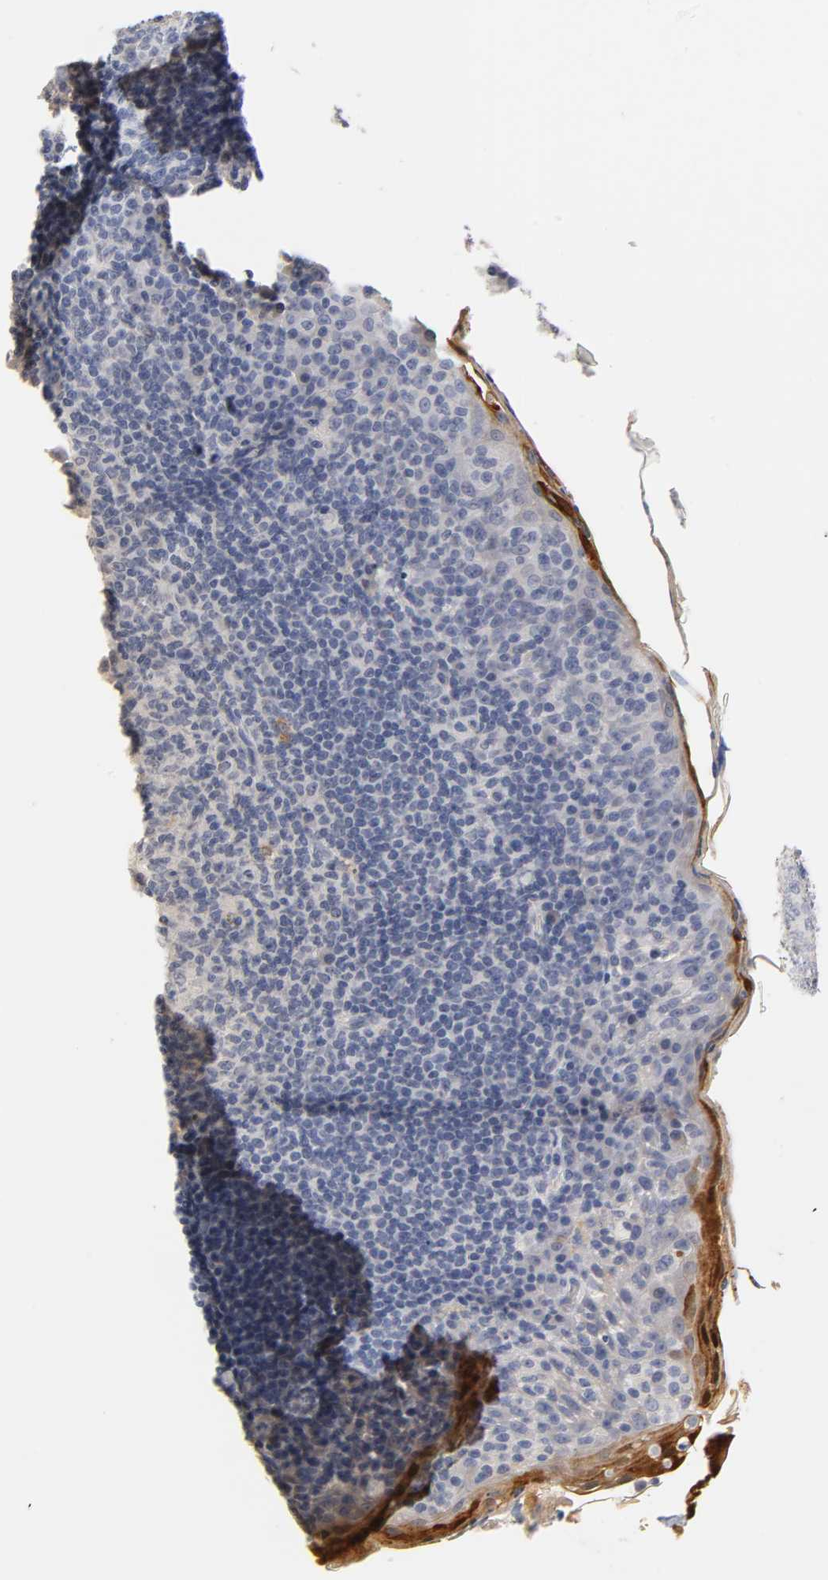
{"staining": {"intensity": "weak", "quantity": "<25%", "location": "cytoplasmic/membranous"}, "tissue": "tonsil", "cell_type": "Germinal center cells", "image_type": "normal", "snomed": [{"axis": "morphology", "description": "Normal tissue, NOS"}, {"axis": "topography", "description": "Tonsil"}], "caption": "Immunohistochemical staining of benign tonsil displays no significant positivity in germinal center cells. The staining was performed using DAB to visualize the protein expression in brown, while the nuclei were stained in blue with hematoxylin (Magnification: 20x).", "gene": "OVOL1", "patient": {"sex": "male", "age": 17}}